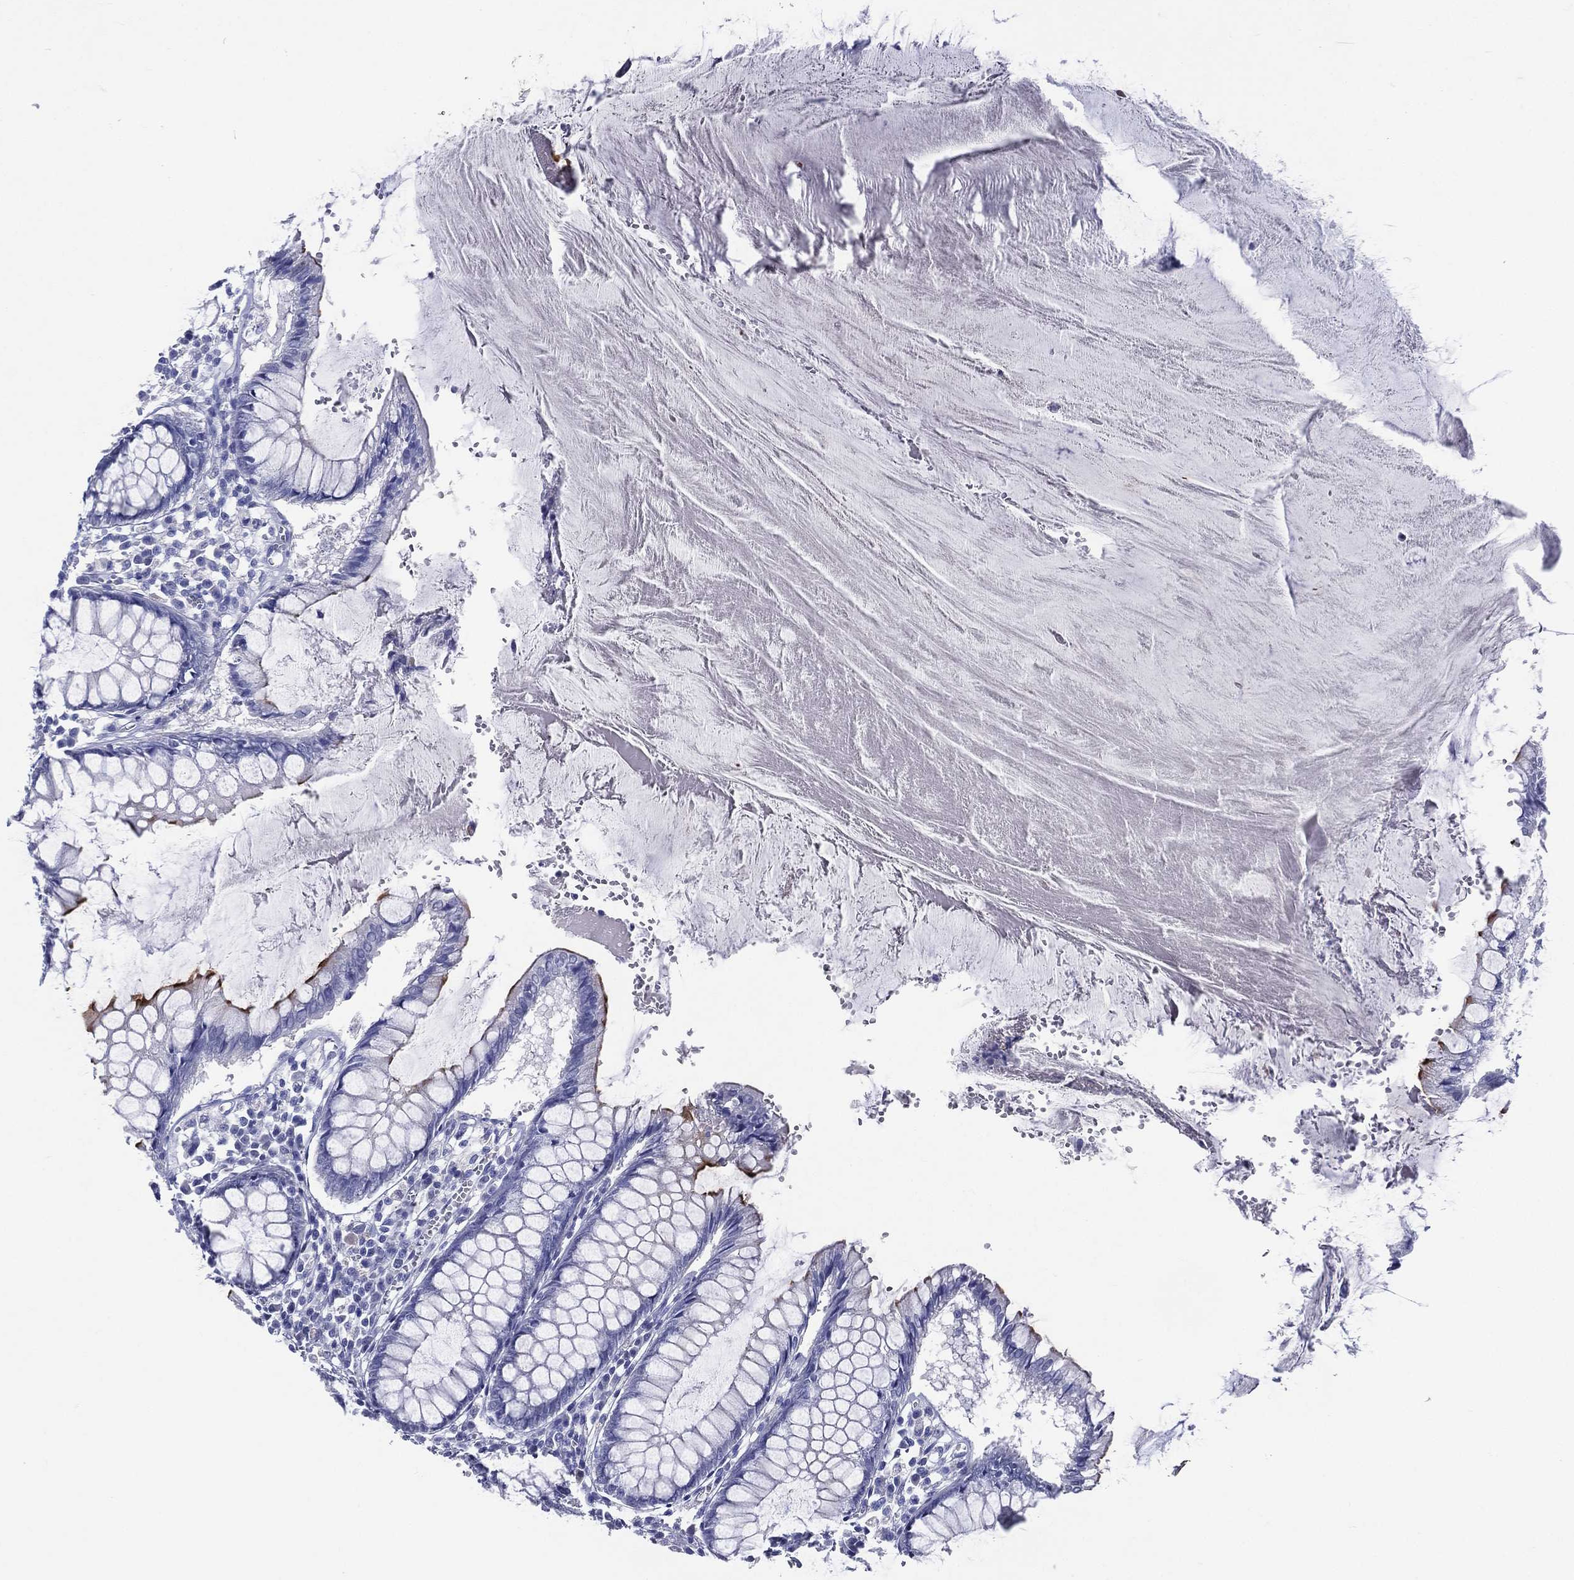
{"staining": {"intensity": "negative", "quantity": "none", "location": "none"}, "tissue": "colon", "cell_type": "Endothelial cells", "image_type": "normal", "snomed": [{"axis": "morphology", "description": "Normal tissue, NOS"}, {"axis": "topography", "description": "Colon"}], "caption": "The histopathology image demonstrates no significant positivity in endothelial cells of colon.", "gene": "ACE2", "patient": {"sex": "male", "age": 65}}